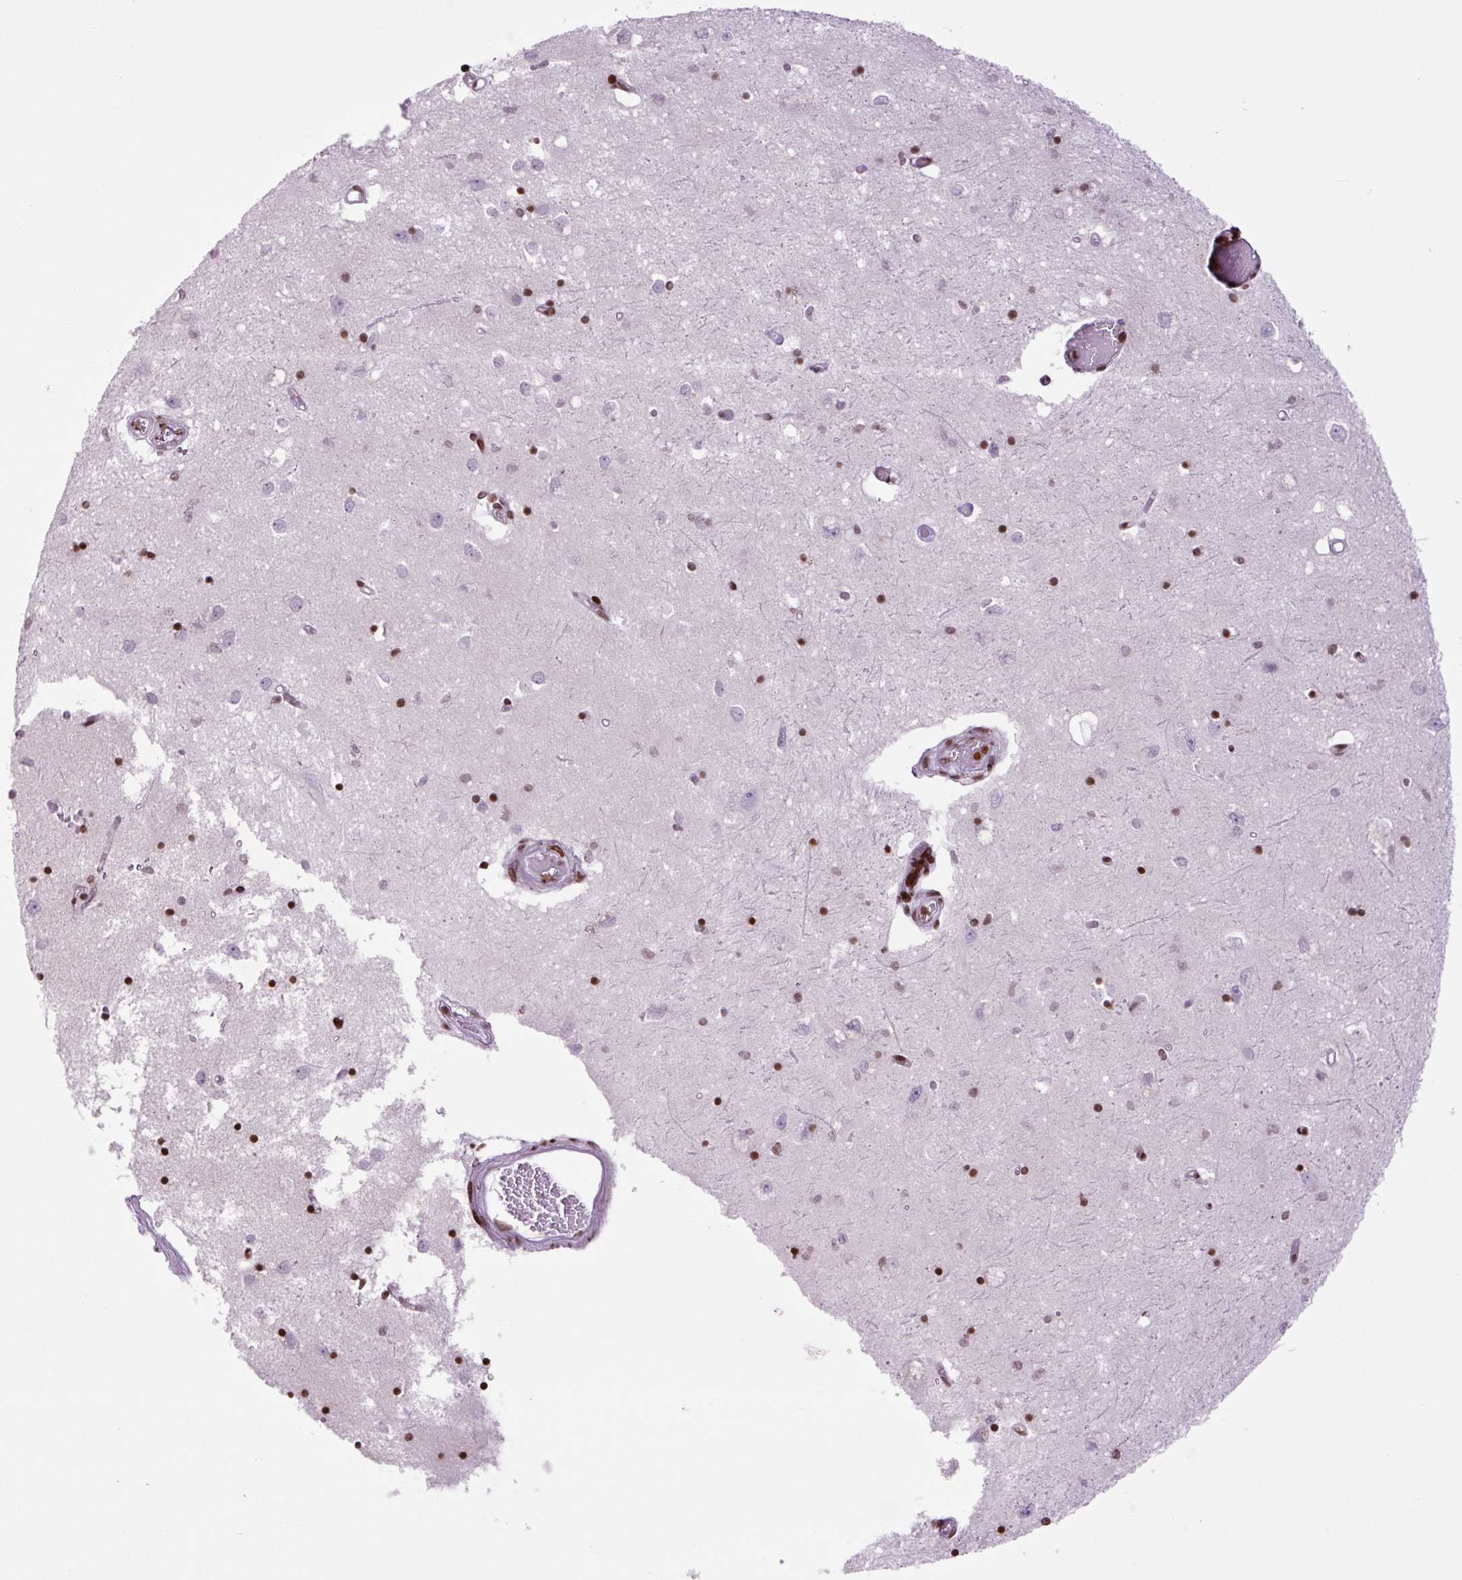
{"staining": {"intensity": "strong", "quantity": "25%-75%", "location": "nuclear"}, "tissue": "caudate", "cell_type": "Glial cells", "image_type": "normal", "snomed": [{"axis": "morphology", "description": "Normal tissue, NOS"}, {"axis": "topography", "description": "Lateral ventricle wall"}], "caption": "Strong nuclear protein expression is identified in about 25%-75% of glial cells in caudate.", "gene": "H1", "patient": {"sex": "male", "age": 70}}